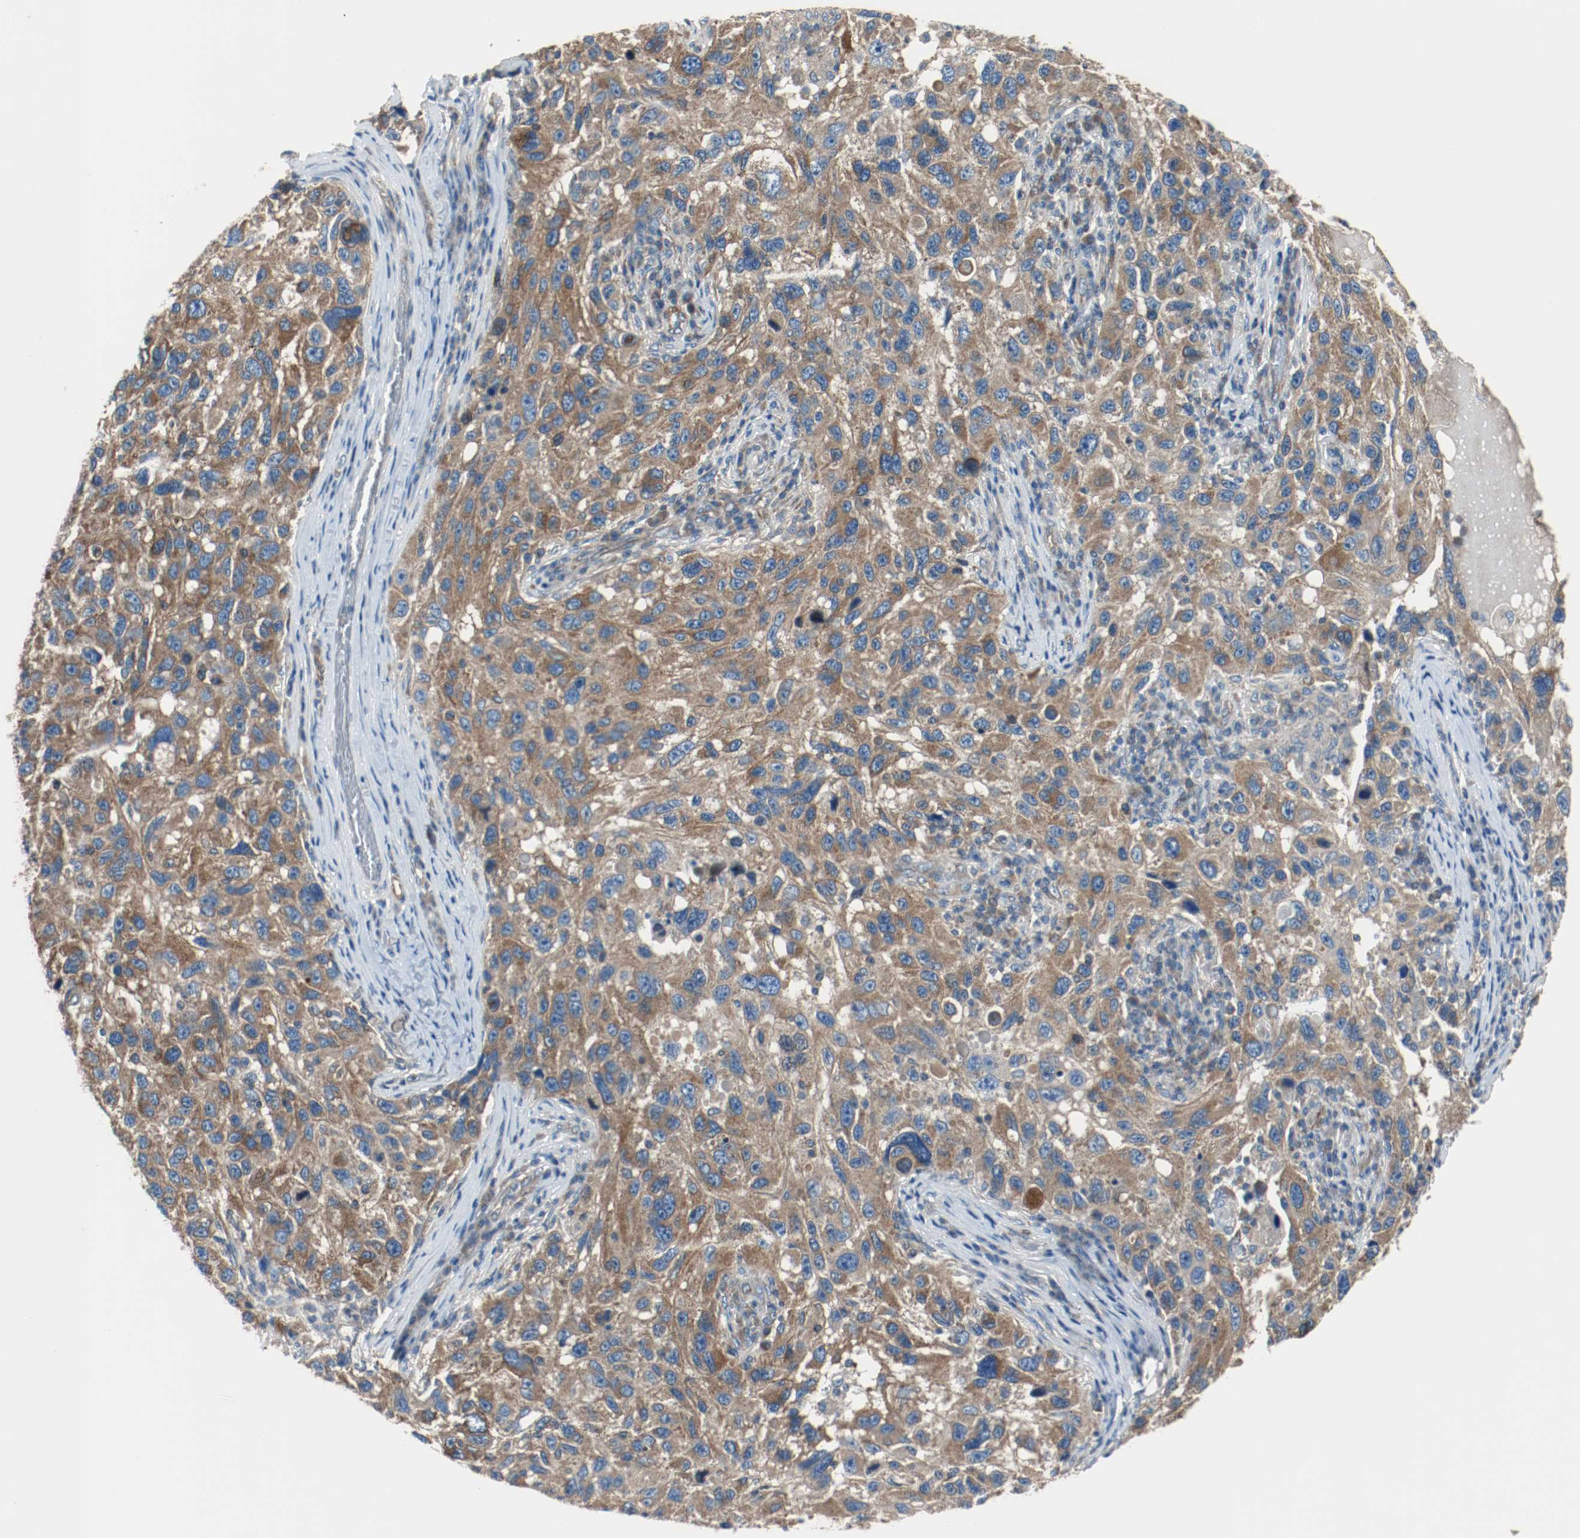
{"staining": {"intensity": "moderate", "quantity": ">75%", "location": "cytoplasmic/membranous"}, "tissue": "melanoma", "cell_type": "Tumor cells", "image_type": "cancer", "snomed": [{"axis": "morphology", "description": "Malignant melanoma, NOS"}, {"axis": "topography", "description": "Skin"}], "caption": "Malignant melanoma stained with a brown dye displays moderate cytoplasmic/membranous positive staining in approximately >75% of tumor cells.", "gene": "TUBA3D", "patient": {"sex": "male", "age": 53}}